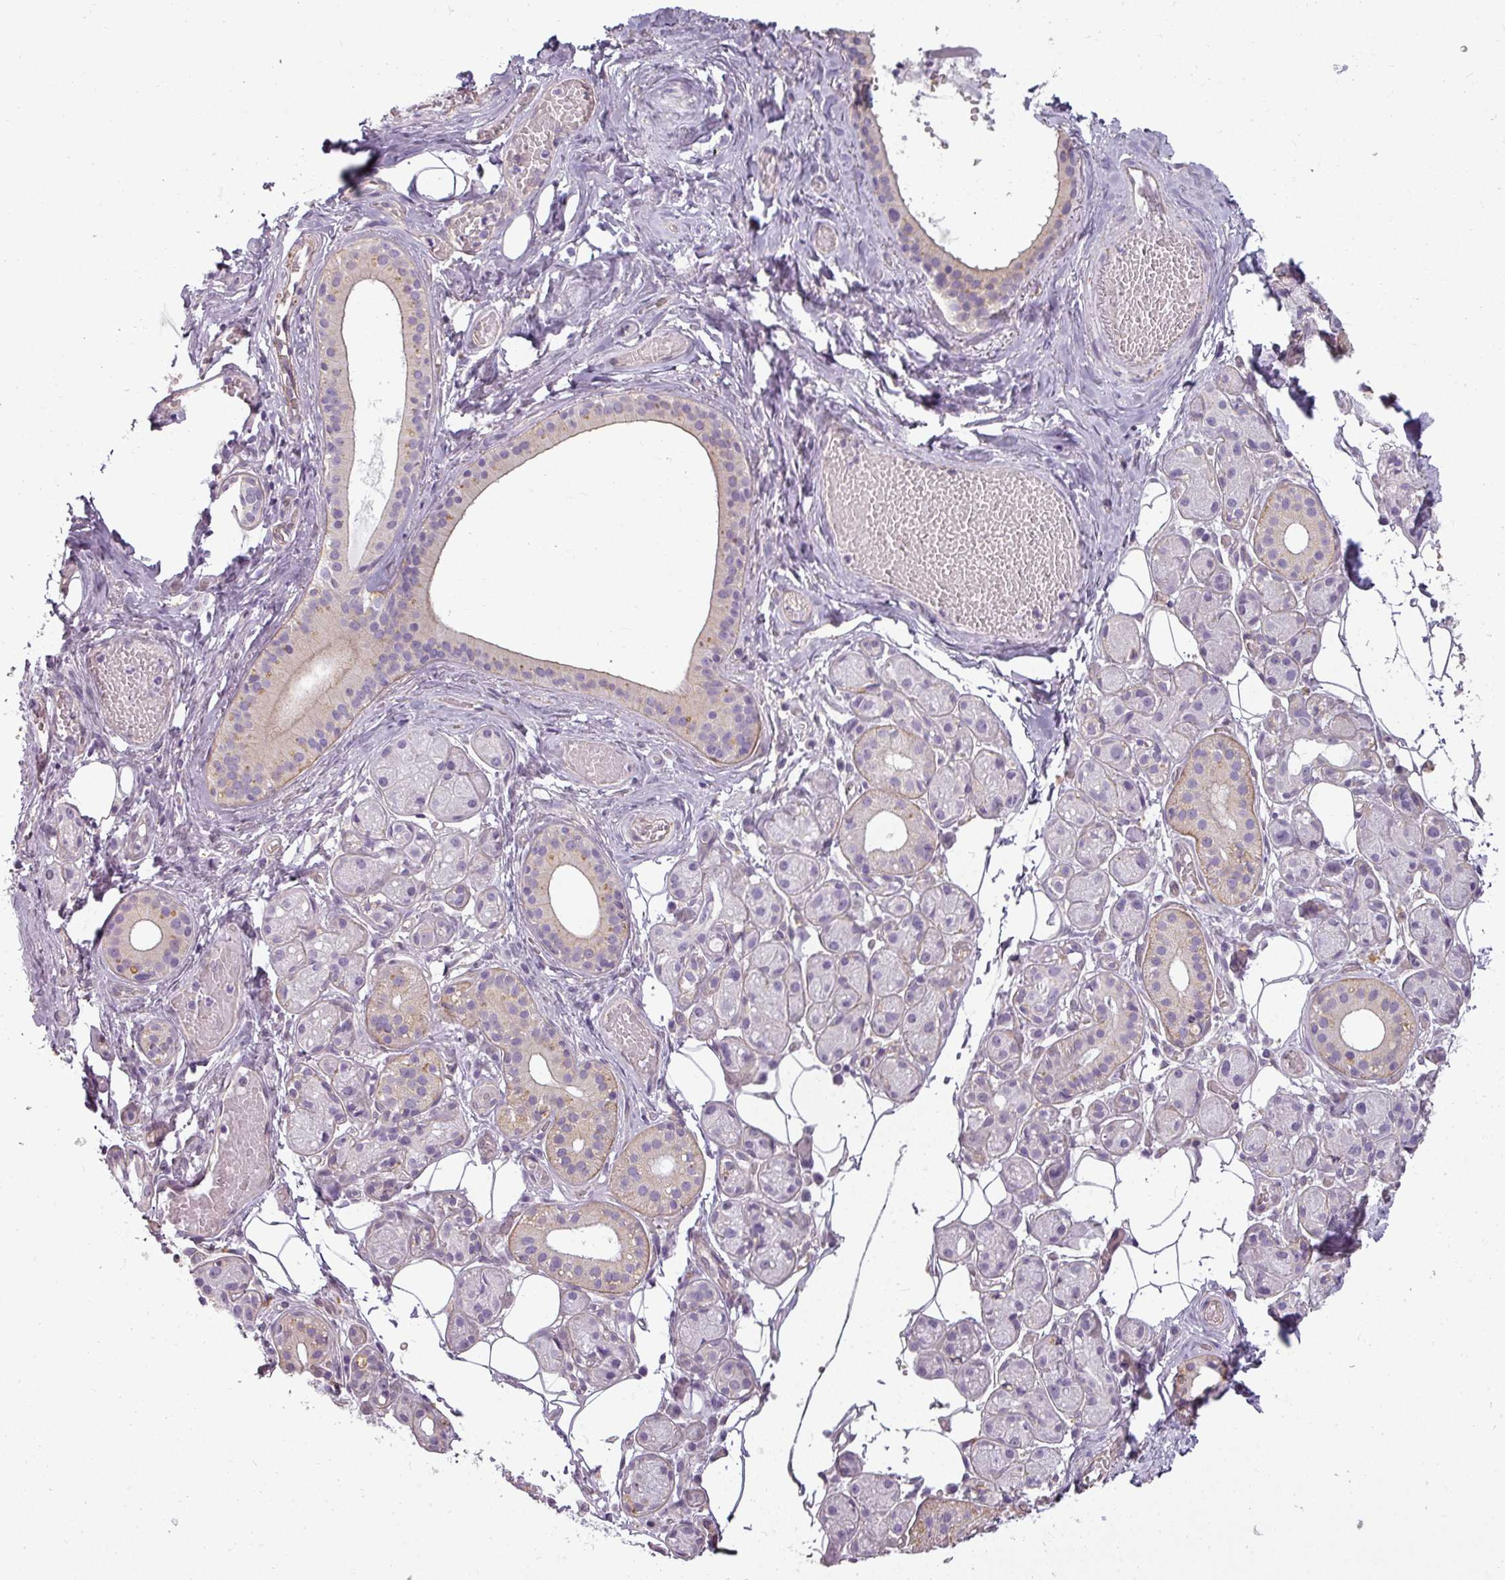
{"staining": {"intensity": "weak", "quantity": "<25%", "location": "cytoplasmic/membranous"}, "tissue": "salivary gland", "cell_type": "Glandular cells", "image_type": "normal", "snomed": [{"axis": "morphology", "description": "Normal tissue, NOS"}, {"axis": "topography", "description": "Salivary gland"}], "caption": "This micrograph is of normal salivary gland stained with IHC to label a protein in brown with the nuclei are counter-stained blue. There is no staining in glandular cells.", "gene": "ASB1", "patient": {"sex": "male", "age": 82}}